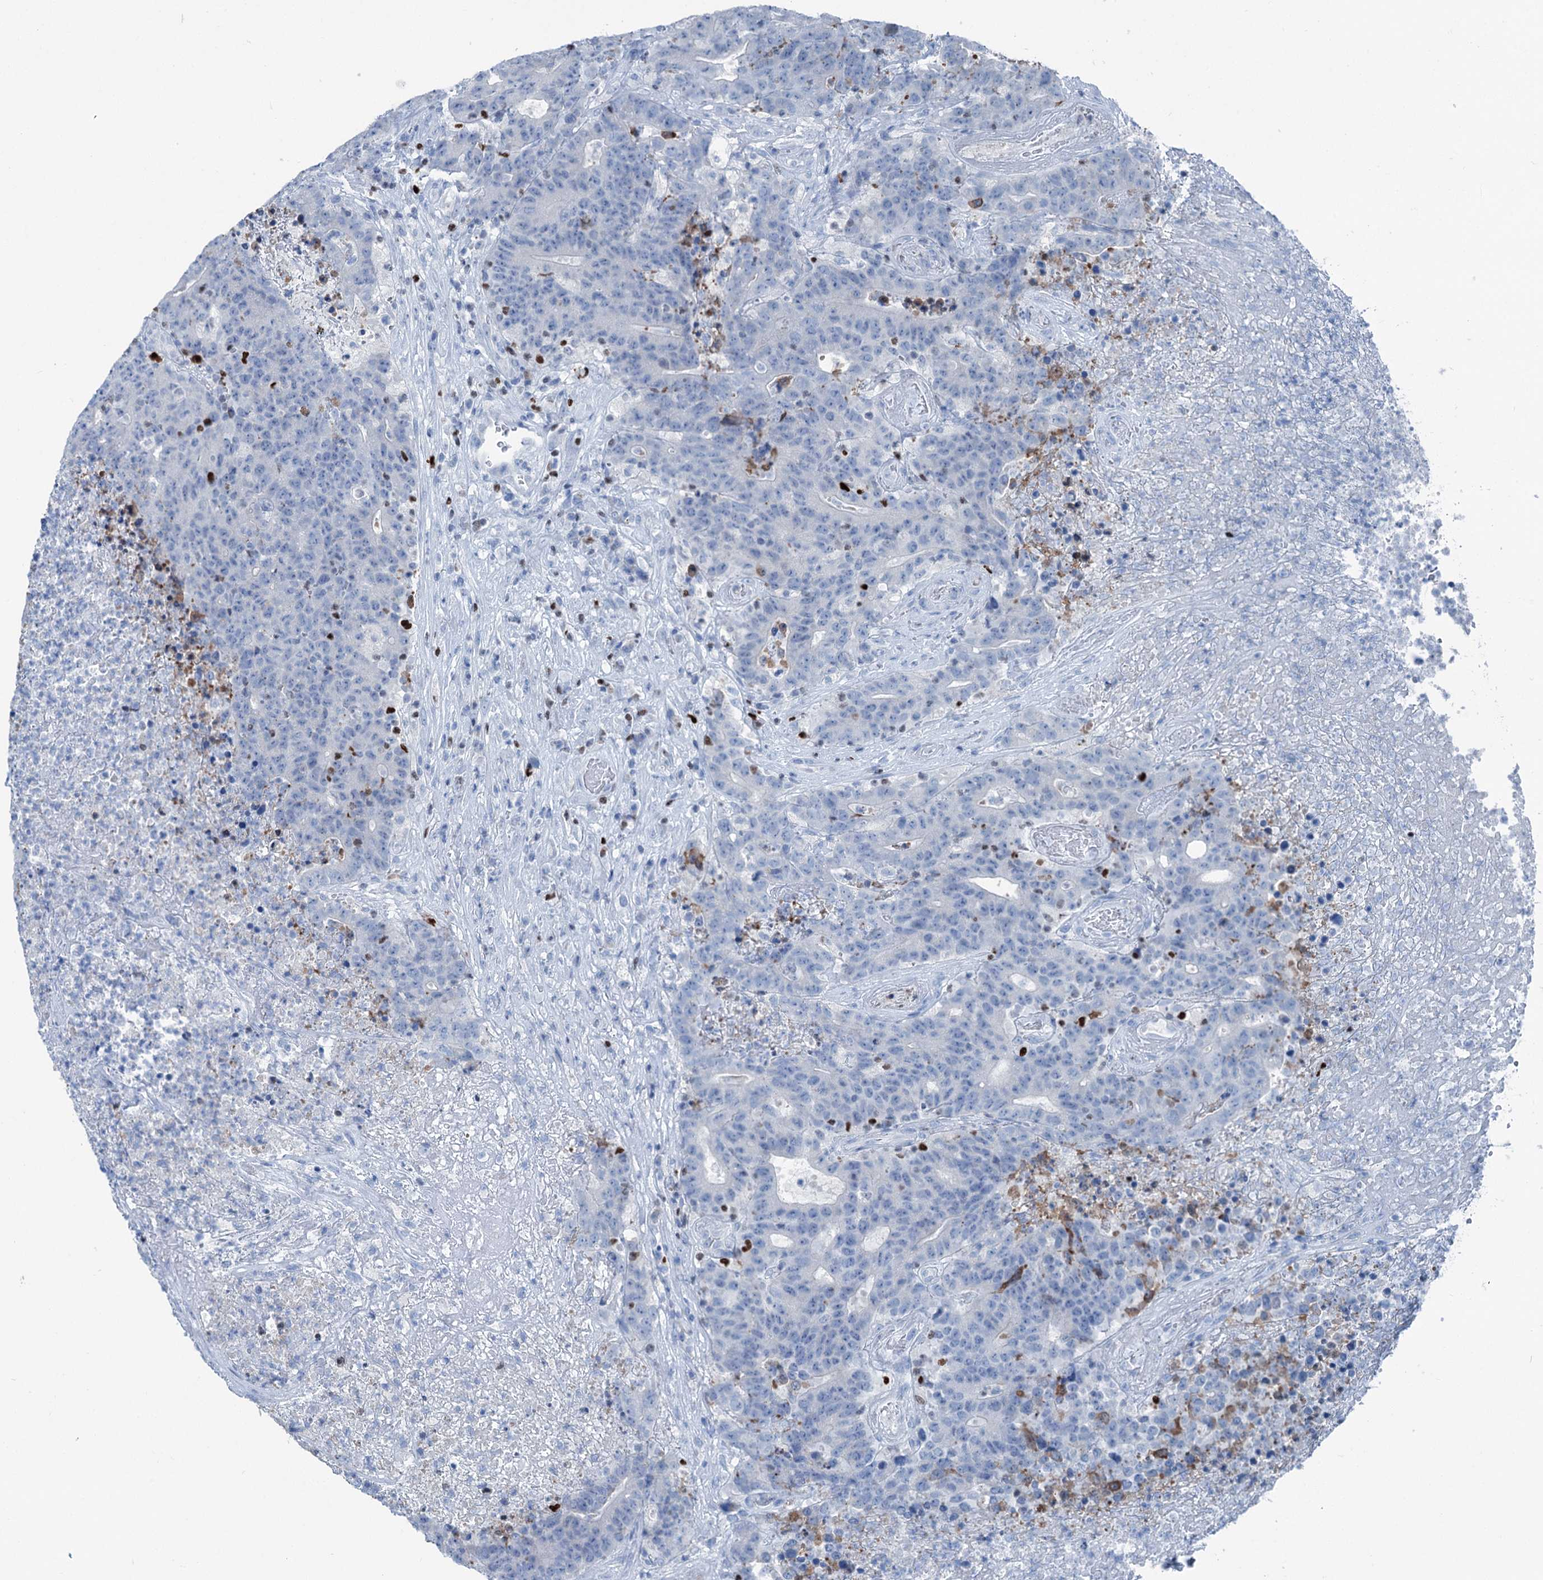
{"staining": {"intensity": "negative", "quantity": "none", "location": "none"}, "tissue": "colorectal cancer", "cell_type": "Tumor cells", "image_type": "cancer", "snomed": [{"axis": "morphology", "description": "Adenocarcinoma, NOS"}, {"axis": "topography", "description": "Colon"}], "caption": "A high-resolution photomicrograph shows immunohistochemistry (IHC) staining of colorectal cancer, which exhibits no significant staining in tumor cells. The staining was performed using DAB to visualize the protein expression in brown, while the nuclei were stained in blue with hematoxylin (Magnification: 20x).", "gene": "ELP4", "patient": {"sex": "female", "age": 75}}